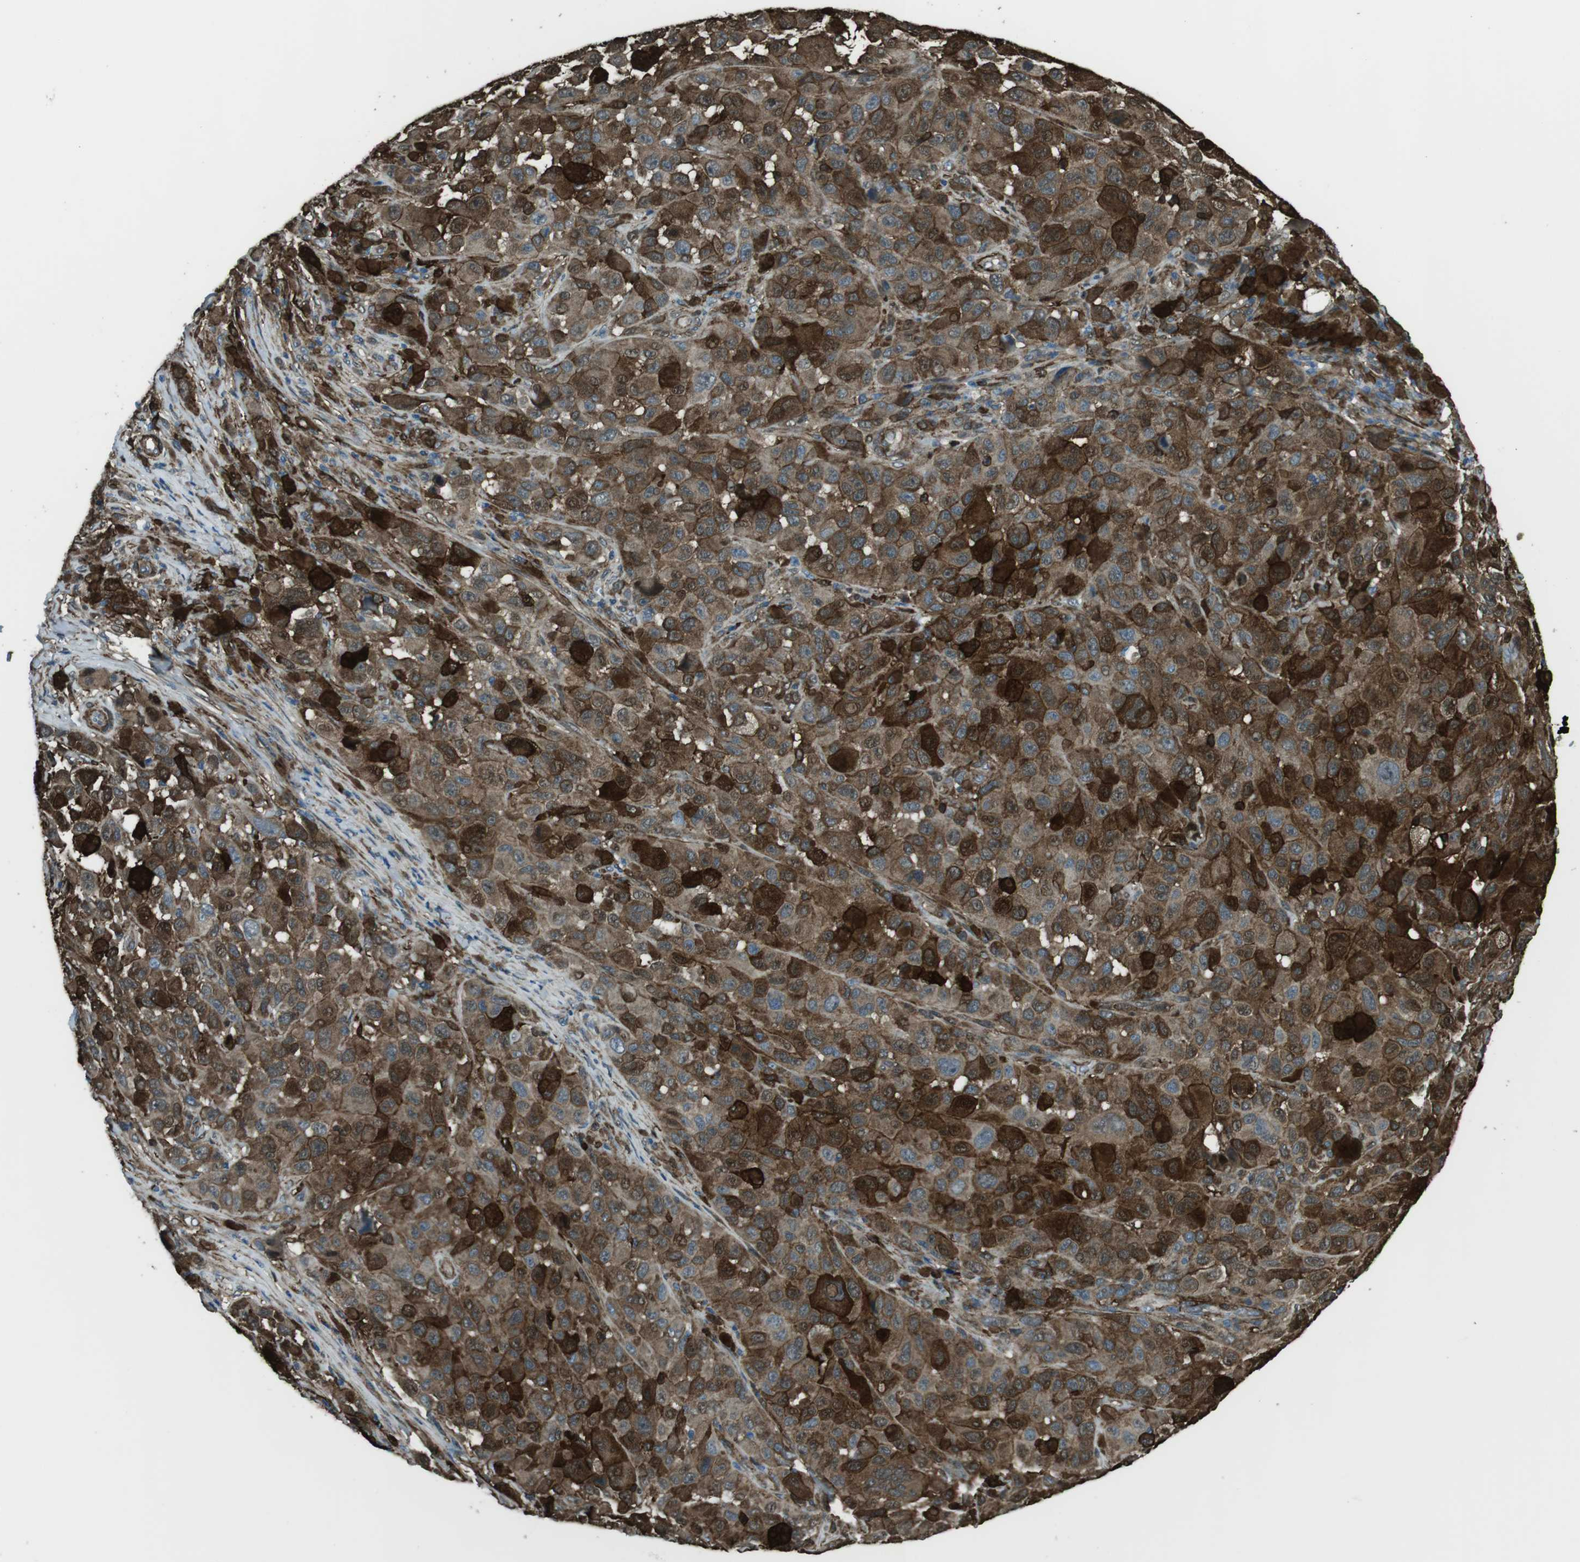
{"staining": {"intensity": "strong", "quantity": ">75%", "location": "cytoplasmic/membranous"}, "tissue": "melanoma", "cell_type": "Tumor cells", "image_type": "cancer", "snomed": [{"axis": "morphology", "description": "Malignant melanoma, NOS"}, {"axis": "topography", "description": "Skin"}], "caption": "Immunohistochemical staining of human melanoma demonstrates high levels of strong cytoplasmic/membranous expression in approximately >75% of tumor cells. Using DAB (brown) and hematoxylin (blue) stains, captured at high magnification using brightfield microscopy.", "gene": "SFT2D1", "patient": {"sex": "male", "age": 96}}